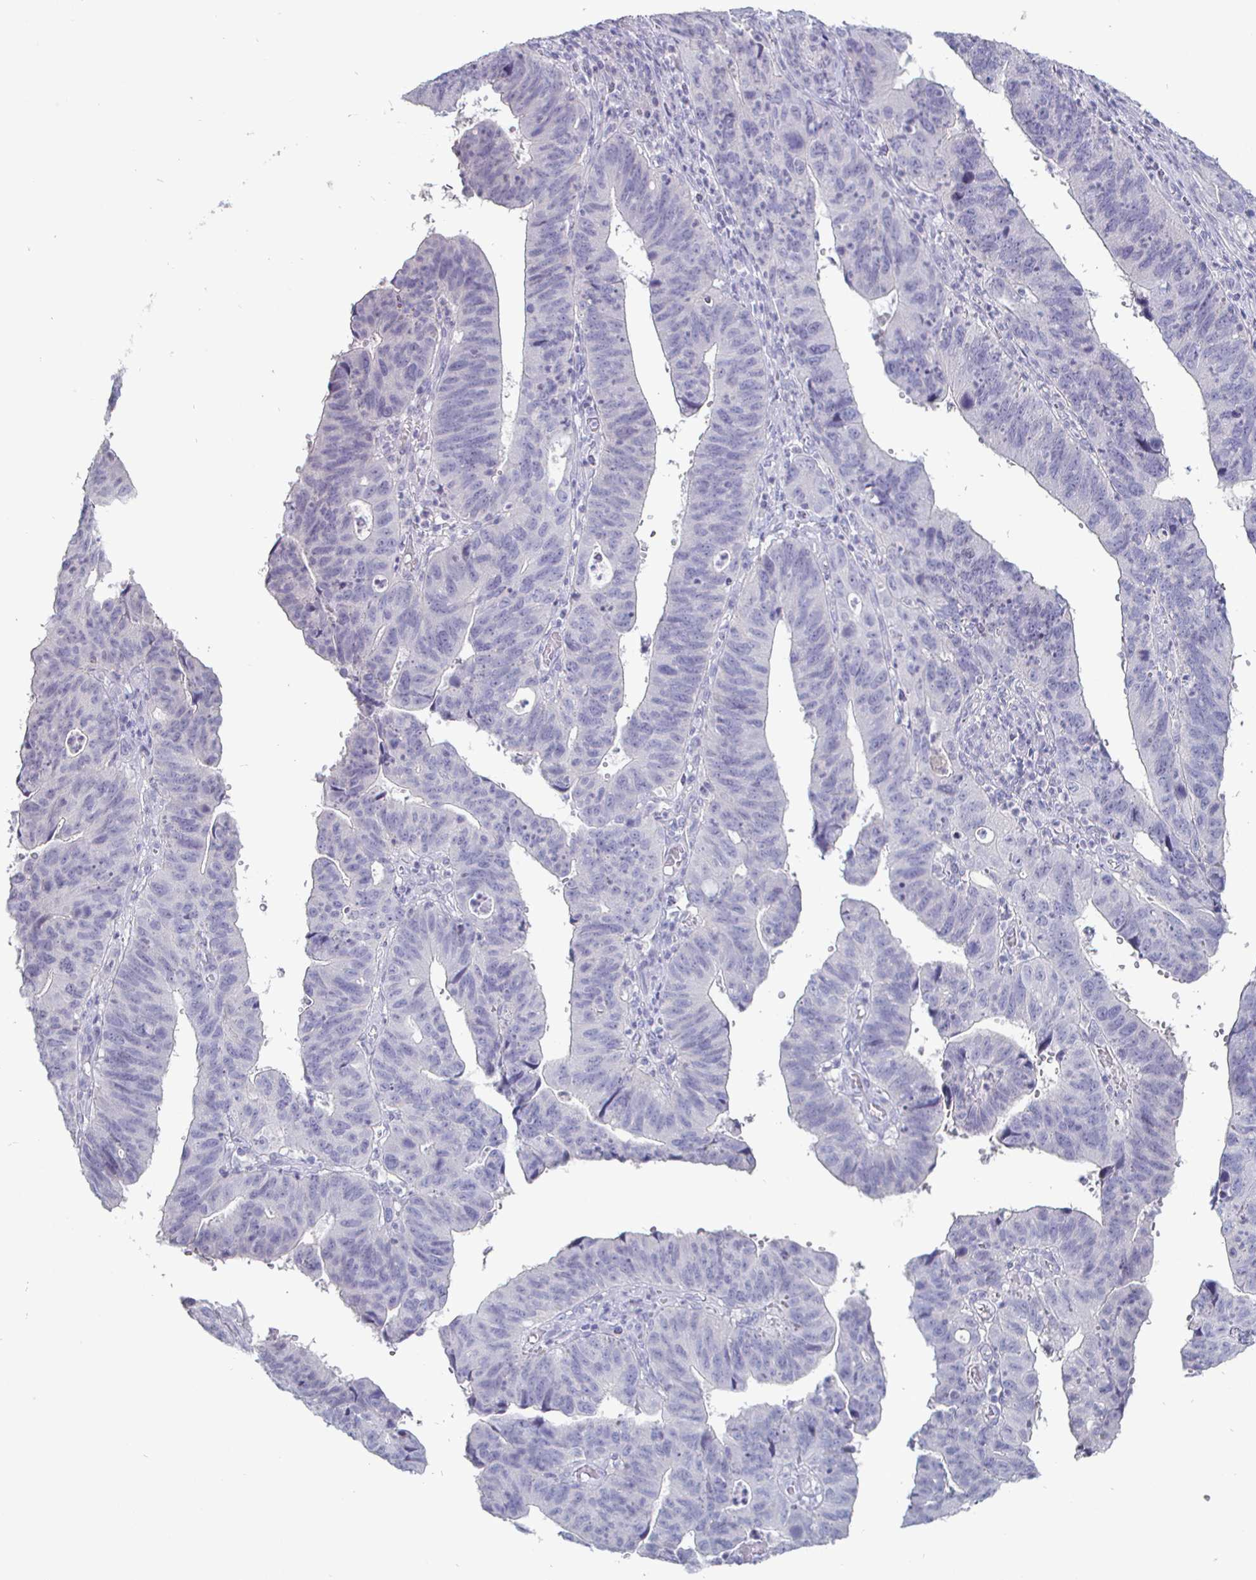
{"staining": {"intensity": "negative", "quantity": "none", "location": "none"}, "tissue": "stomach cancer", "cell_type": "Tumor cells", "image_type": "cancer", "snomed": [{"axis": "morphology", "description": "Adenocarcinoma, NOS"}, {"axis": "topography", "description": "Stomach"}], "caption": "Stomach adenocarcinoma stained for a protein using immunohistochemistry displays no staining tumor cells.", "gene": "ENPP1", "patient": {"sex": "male", "age": 59}}